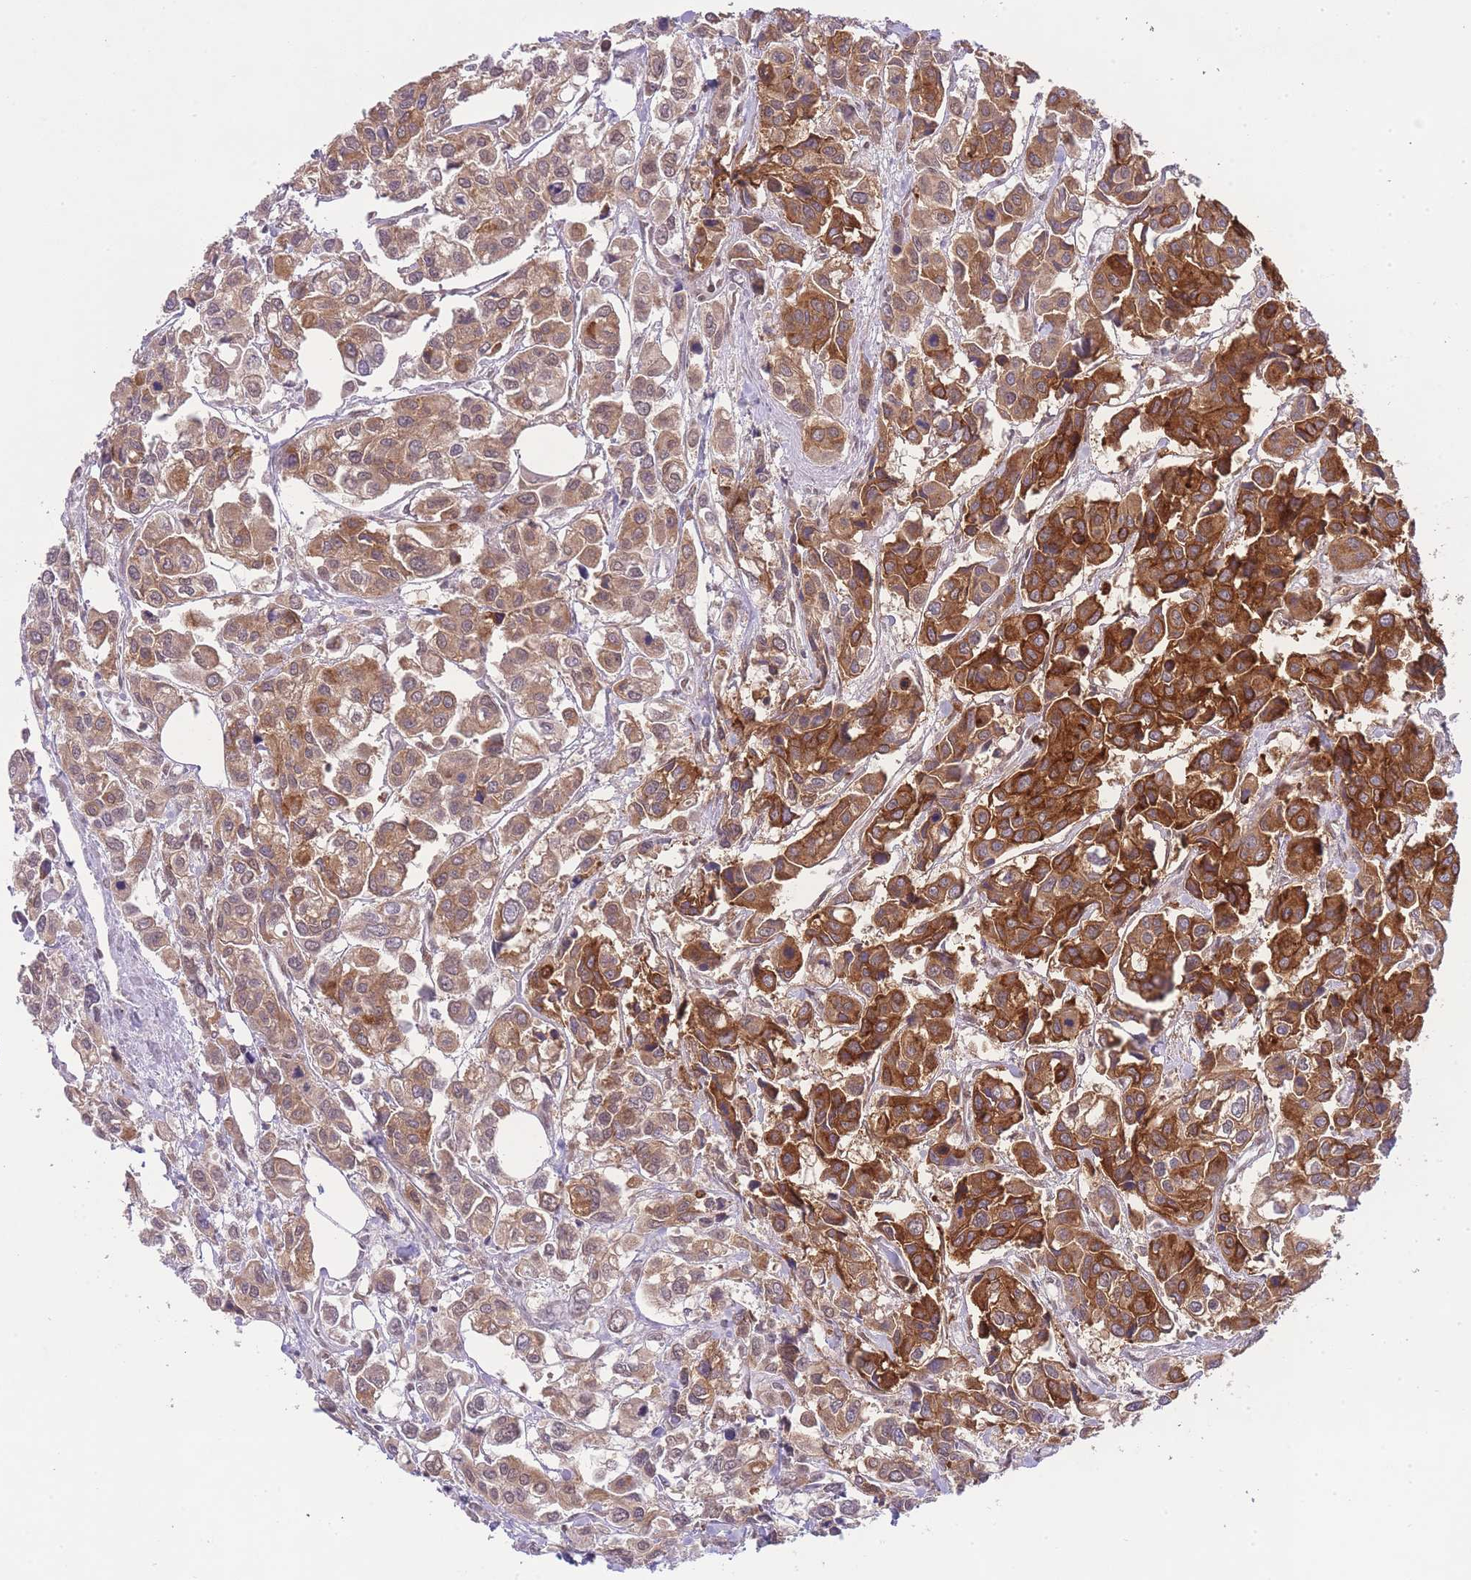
{"staining": {"intensity": "strong", "quantity": ">75%", "location": "cytoplasmic/membranous"}, "tissue": "urothelial cancer", "cell_type": "Tumor cells", "image_type": "cancer", "snomed": [{"axis": "morphology", "description": "Urothelial carcinoma, High grade"}, {"axis": "topography", "description": "Urinary bladder"}], "caption": "Immunohistochemistry photomicrograph of human urothelial cancer stained for a protein (brown), which exhibits high levels of strong cytoplasmic/membranous staining in about >75% of tumor cells.", "gene": "TMED3", "patient": {"sex": "male", "age": 67}}